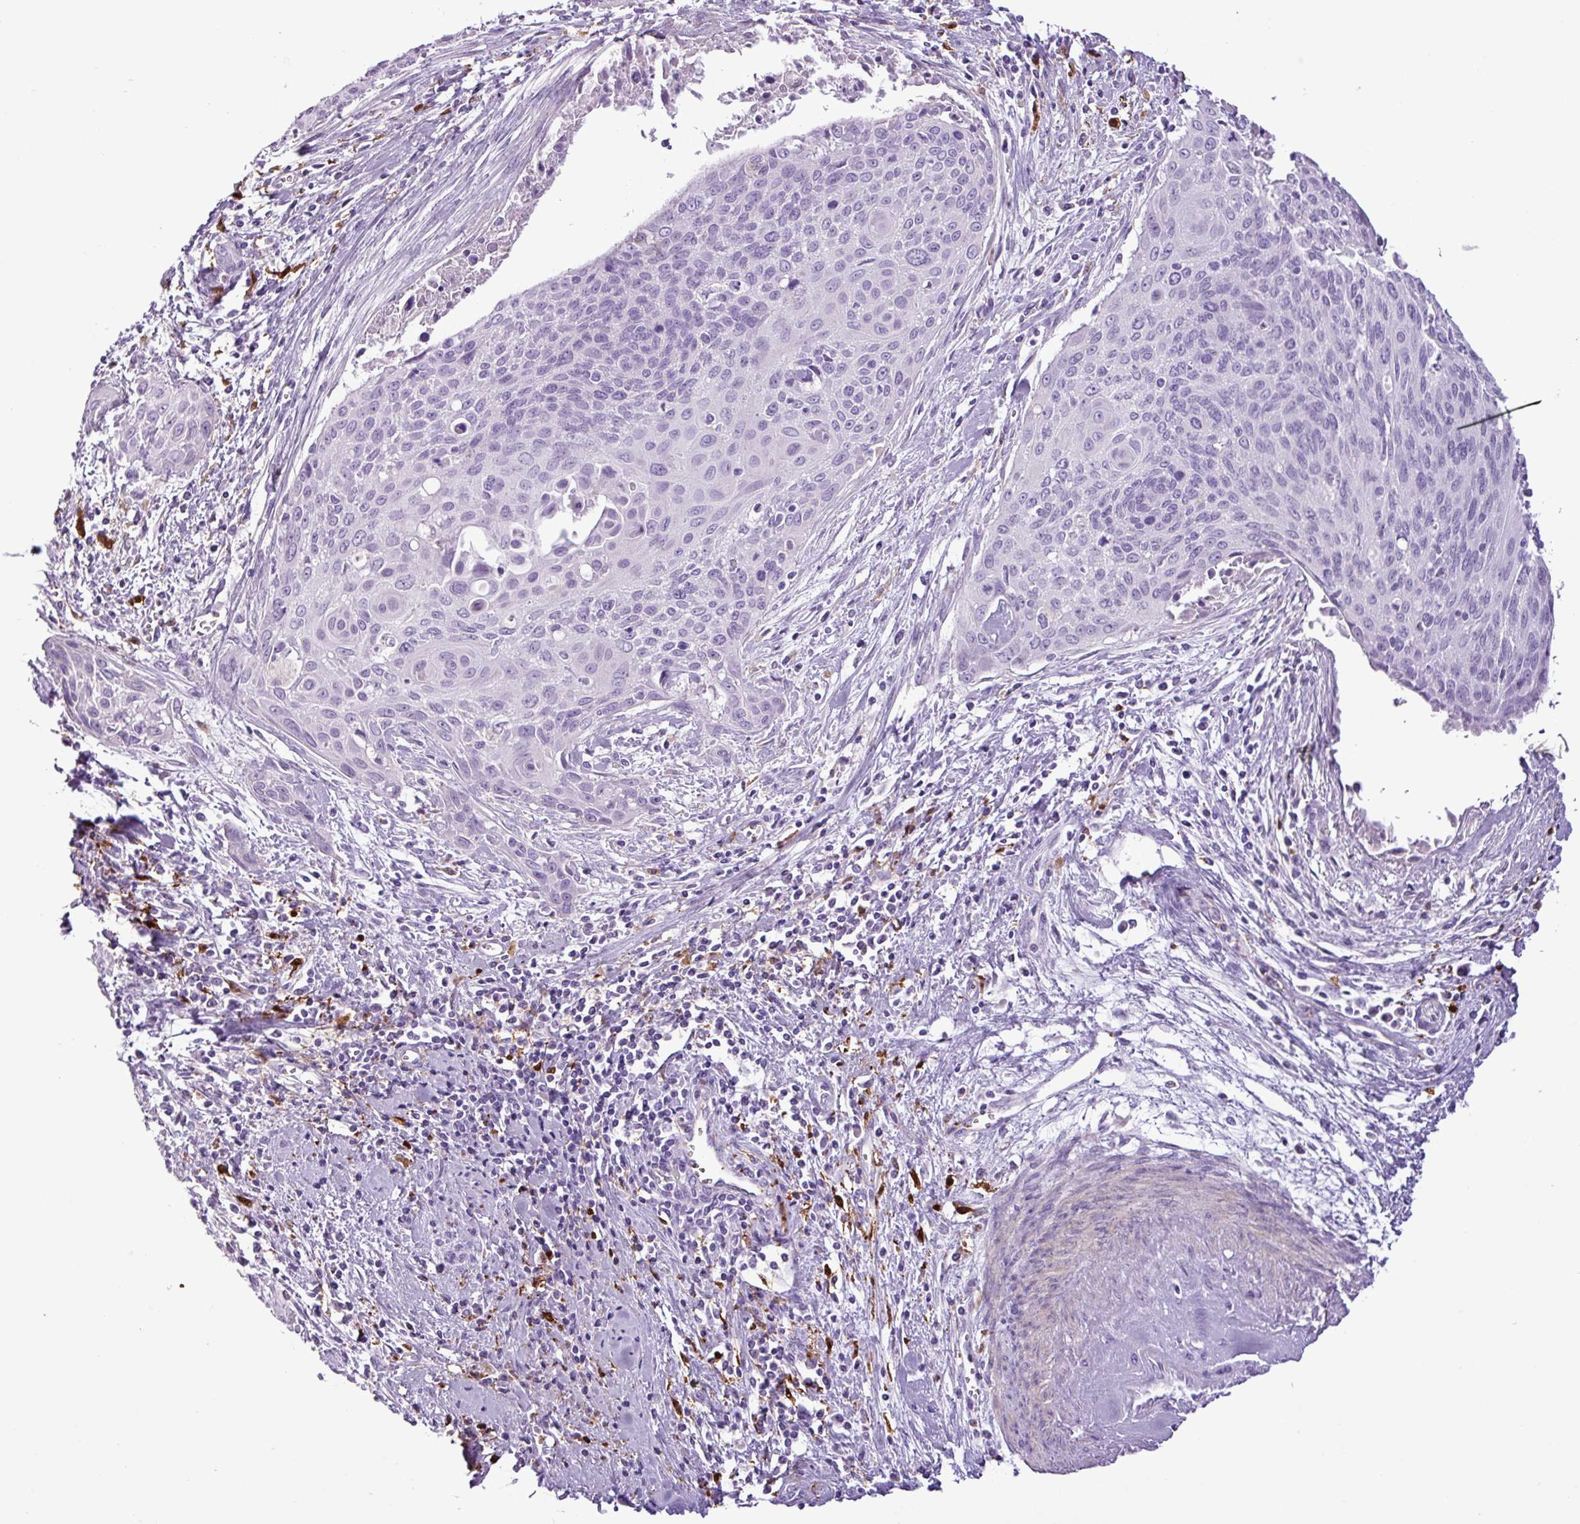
{"staining": {"intensity": "negative", "quantity": "none", "location": "none"}, "tissue": "cervical cancer", "cell_type": "Tumor cells", "image_type": "cancer", "snomed": [{"axis": "morphology", "description": "Squamous cell carcinoma, NOS"}, {"axis": "topography", "description": "Cervix"}], "caption": "IHC of human cervical squamous cell carcinoma exhibits no expression in tumor cells. (Immunohistochemistry (ihc), brightfield microscopy, high magnification).", "gene": "TMEM200C", "patient": {"sex": "female", "age": 55}}